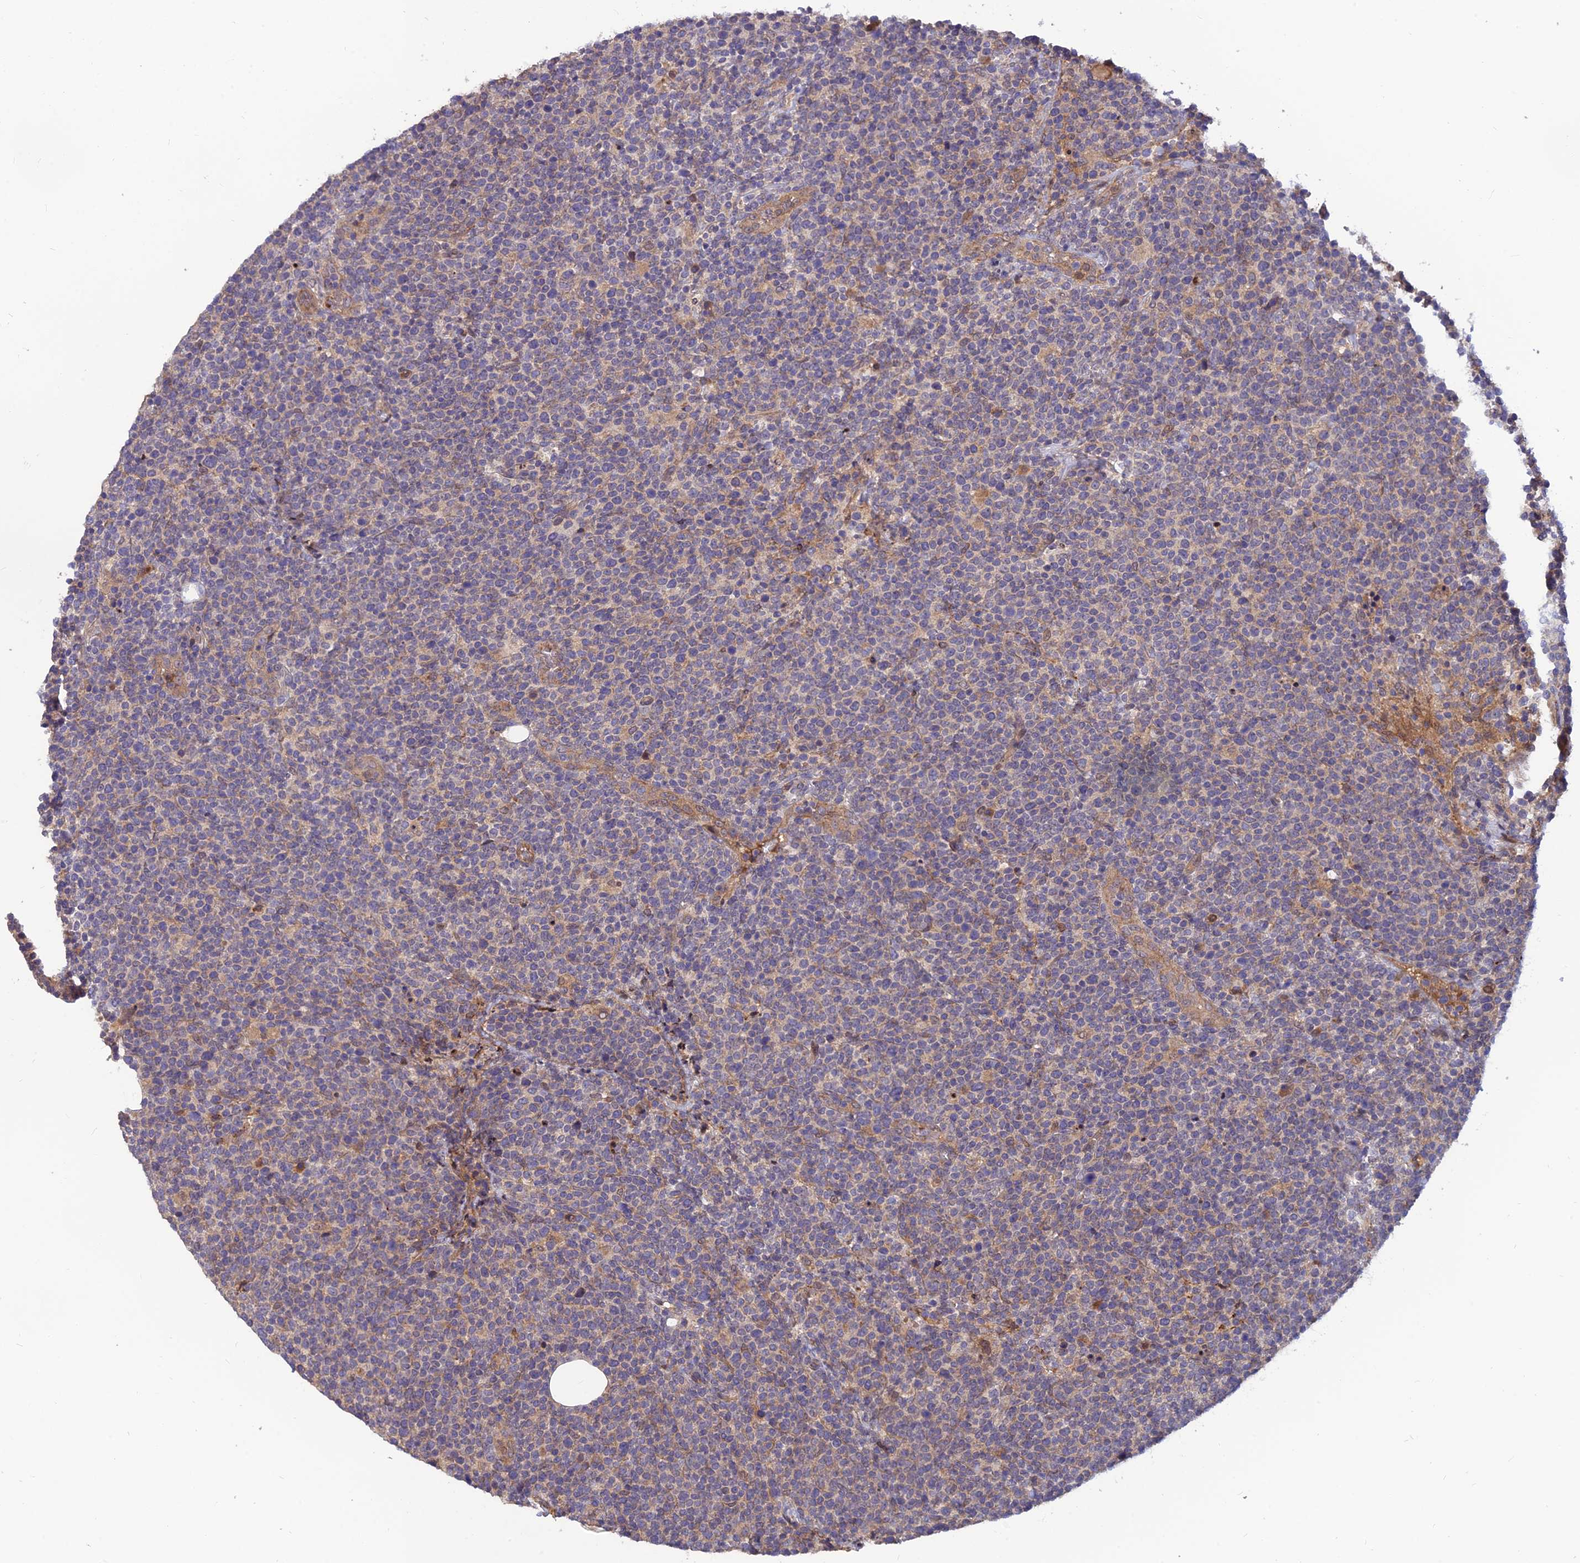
{"staining": {"intensity": "negative", "quantity": "none", "location": "none"}, "tissue": "lymphoma", "cell_type": "Tumor cells", "image_type": "cancer", "snomed": [{"axis": "morphology", "description": "Malignant lymphoma, non-Hodgkin's type, High grade"}, {"axis": "topography", "description": "Lymph node"}], "caption": "This micrograph is of lymphoma stained with immunohistochemistry to label a protein in brown with the nuclei are counter-stained blue. There is no staining in tumor cells.", "gene": "FAM151B", "patient": {"sex": "male", "age": 61}}